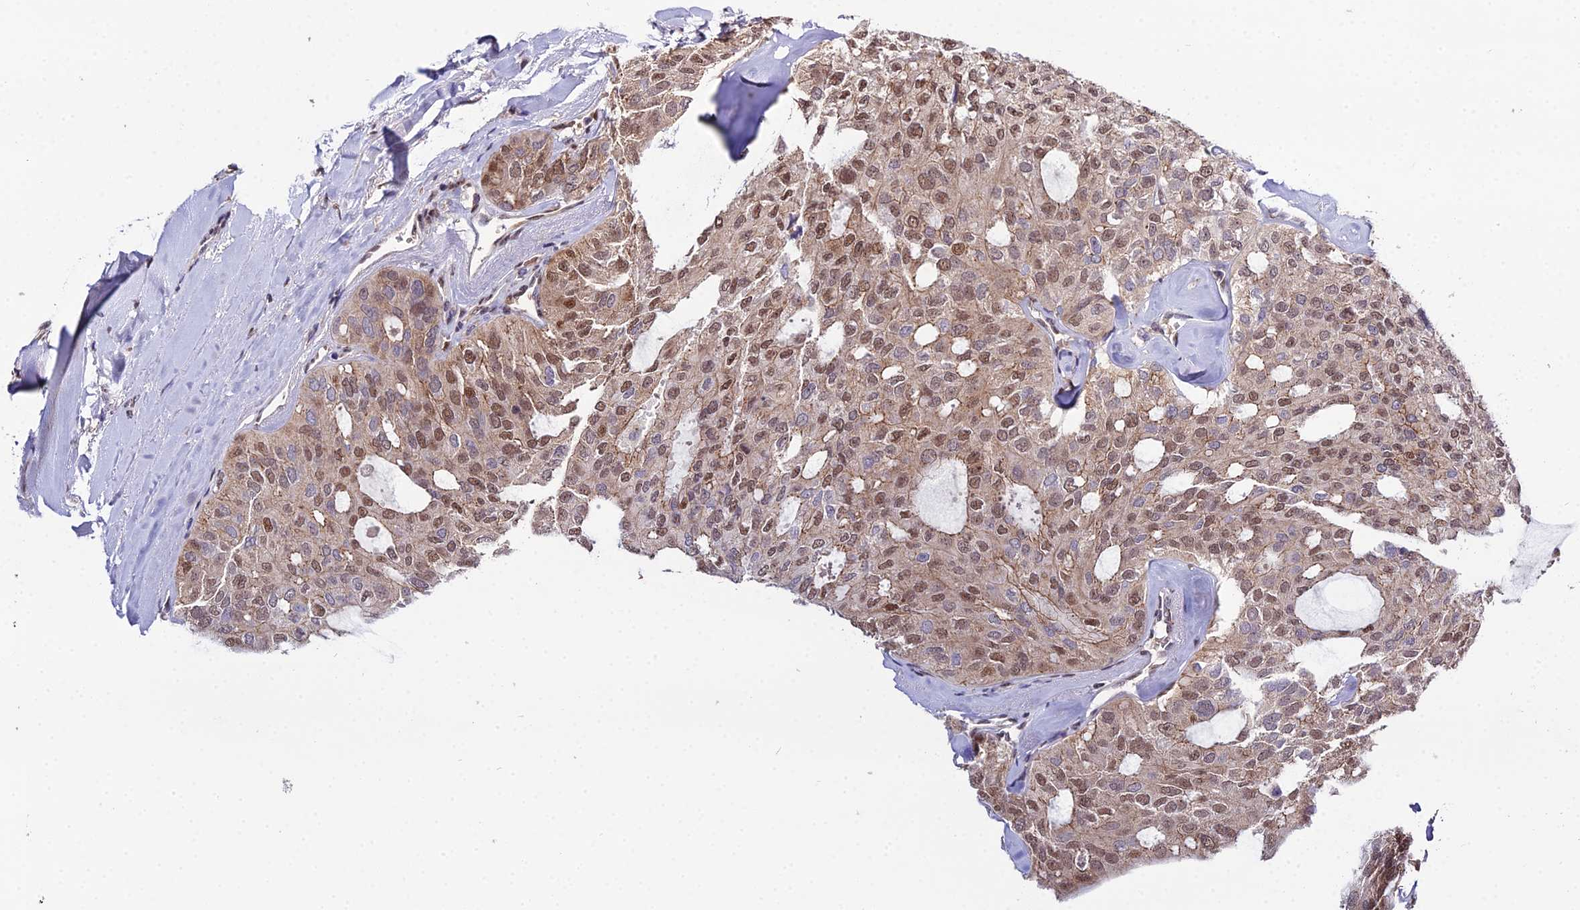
{"staining": {"intensity": "moderate", "quantity": ">75%", "location": "nuclear"}, "tissue": "thyroid cancer", "cell_type": "Tumor cells", "image_type": "cancer", "snomed": [{"axis": "morphology", "description": "Follicular adenoma carcinoma, NOS"}, {"axis": "topography", "description": "Thyroid gland"}], "caption": "Immunohistochemistry (DAB) staining of thyroid cancer shows moderate nuclear protein positivity in approximately >75% of tumor cells.", "gene": "ARL2", "patient": {"sex": "male", "age": 75}}